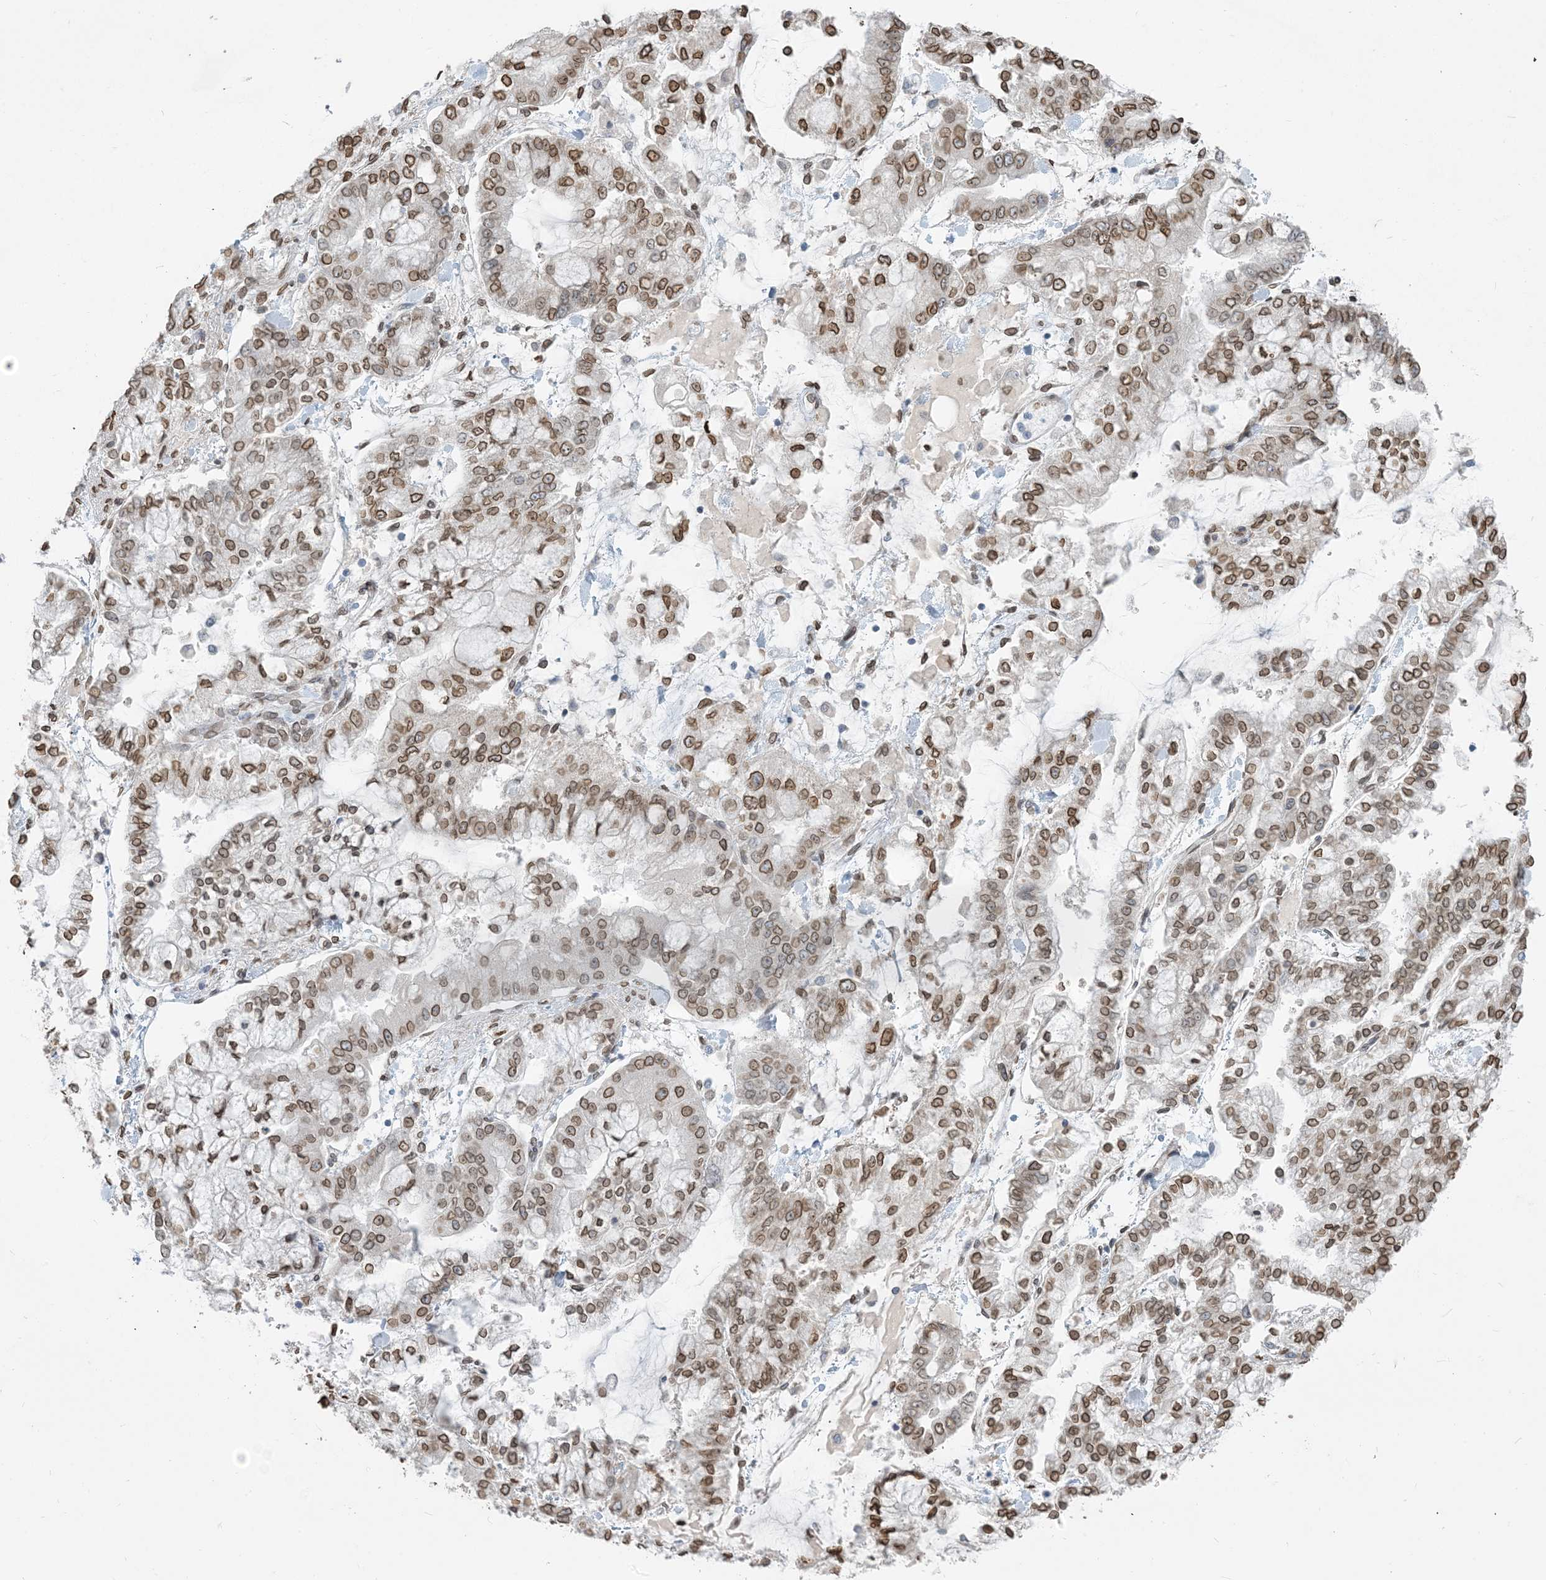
{"staining": {"intensity": "moderate", "quantity": ">75%", "location": "cytoplasmic/membranous,nuclear"}, "tissue": "stomach cancer", "cell_type": "Tumor cells", "image_type": "cancer", "snomed": [{"axis": "morphology", "description": "Normal tissue, NOS"}, {"axis": "morphology", "description": "Adenocarcinoma, NOS"}, {"axis": "topography", "description": "Stomach, upper"}, {"axis": "topography", "description": "Stomach"}], "caption": "A brown stain labels moderate cytoplasmic/membranous and nuclear staining of a protein in stomach cancer (adenocarcinoma) tumor cells.", "gene": "WWP1", "patient": {"sex": "male", "age": 76}}